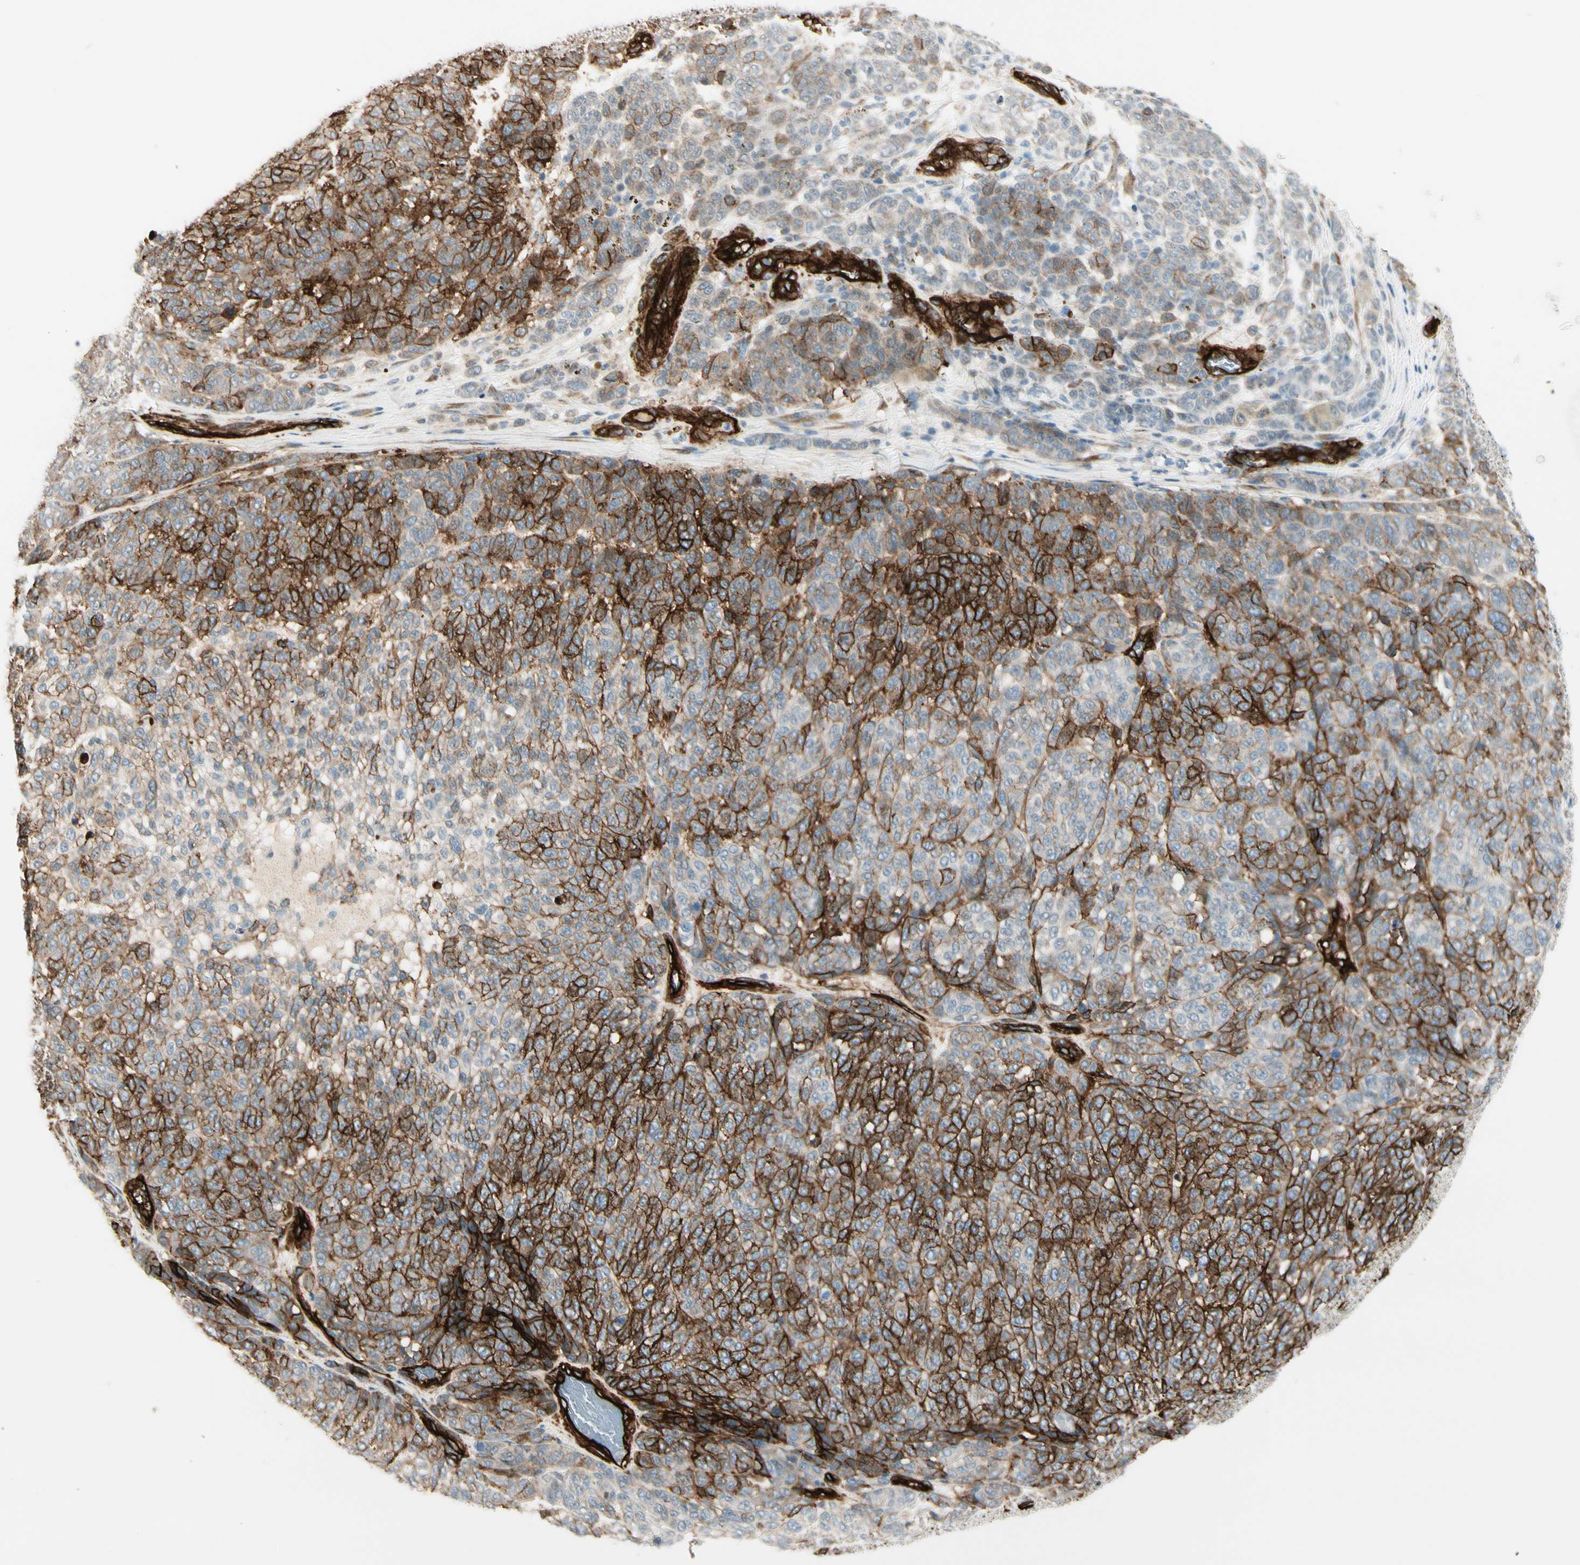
{"staining": {"intensity": "strong", "quantity": "25%-75%", "location": "cytoplasmic/membranous"}, "tissue": "melanoma", "cell_type": "Tumor cells", "image_type": "cancer", "snomed": [{"axis": "morphology", "description": "Malignant melanoma, NOS"}, {"axis": "topography", "description": "Skin"}], "caption": "An IHC image of neoplastic tissue is shown. Protein staining in brown labels strong cytoplasmic/membranous positivity in malignant melanoma within tumor cells.", "gene": "MCAM", "patient": {"sex": "male", "age": 59}}